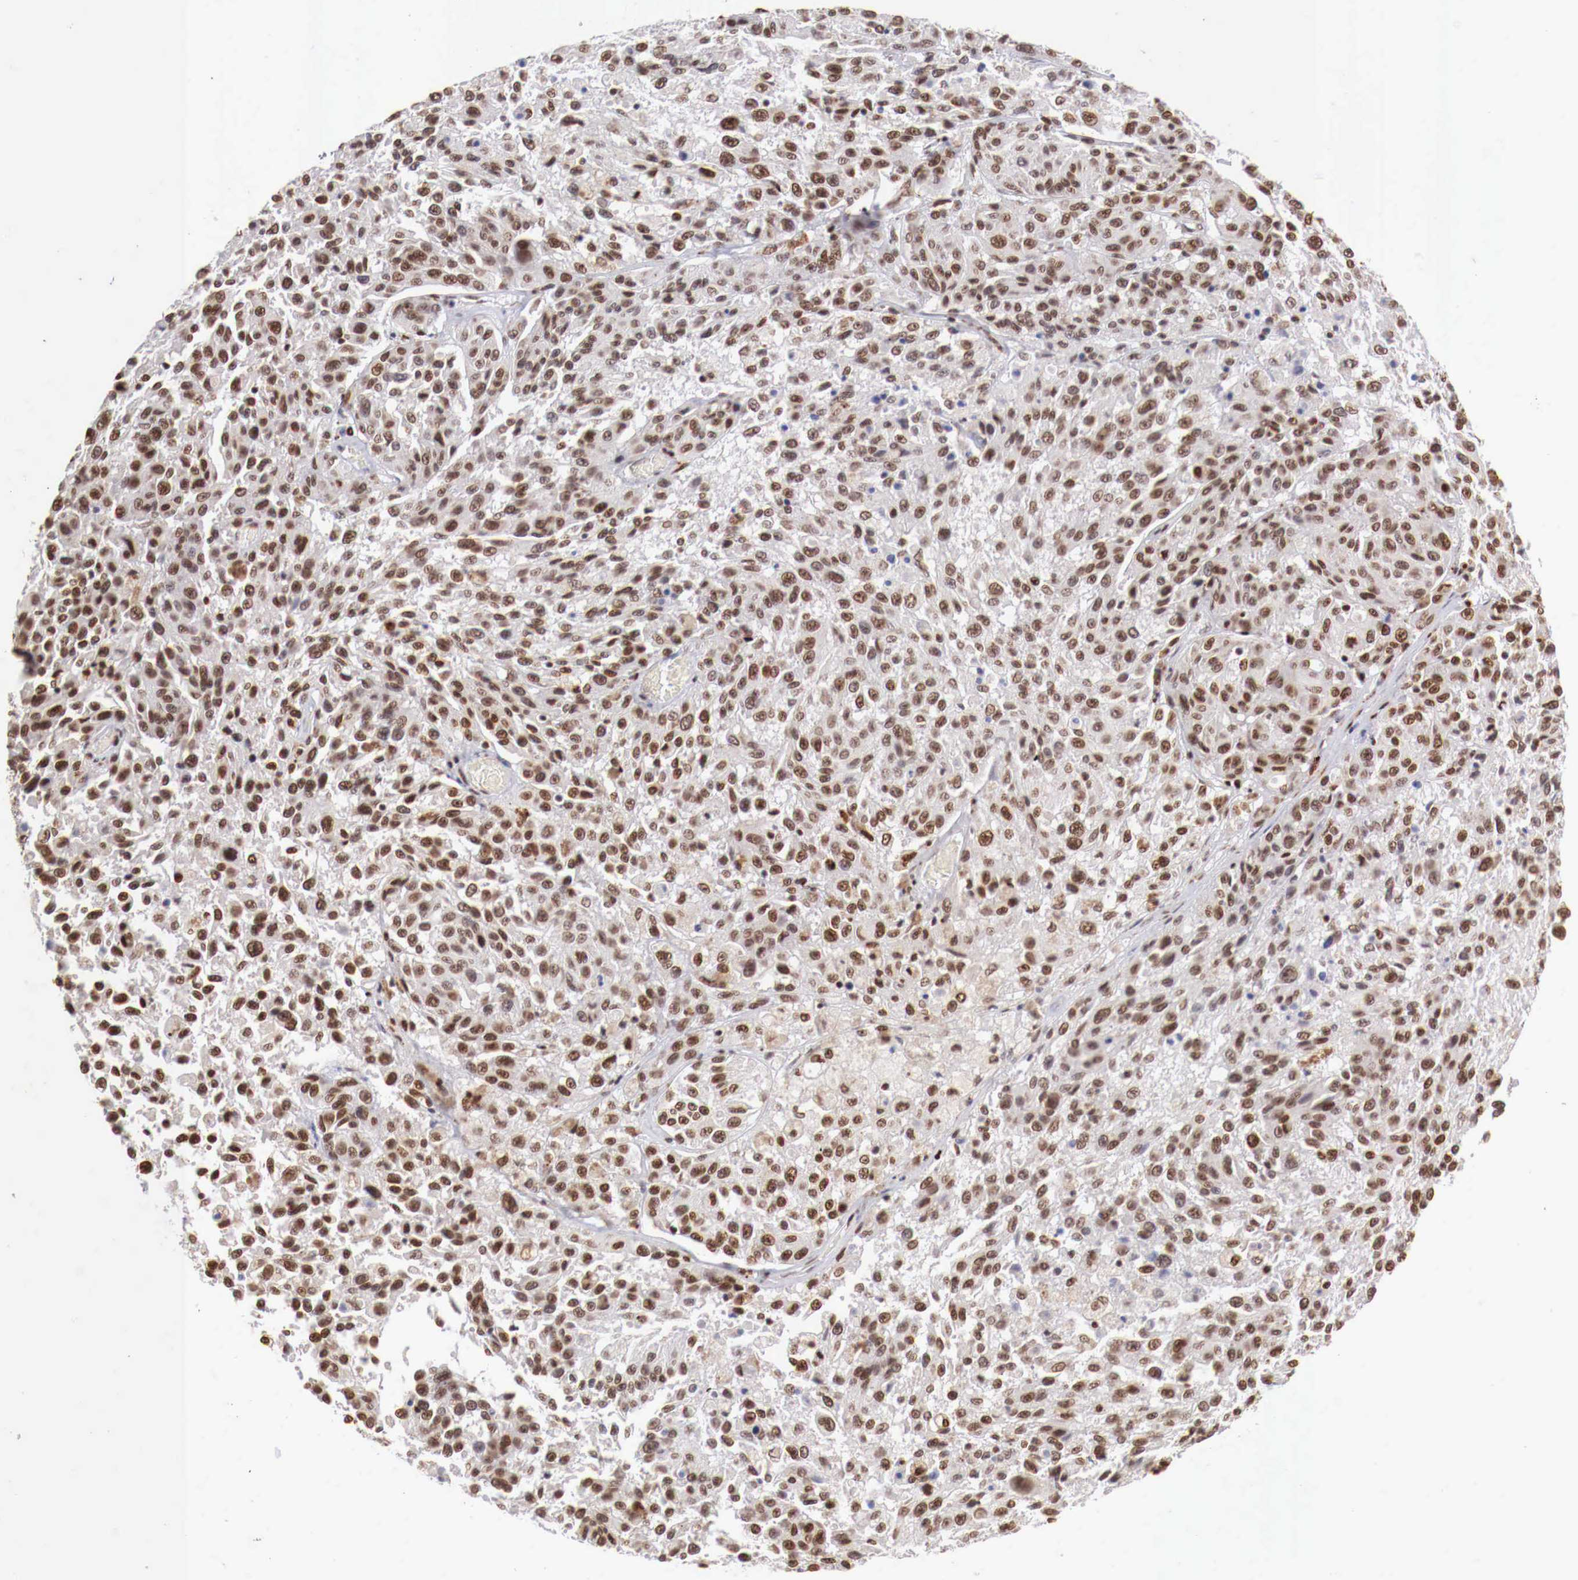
{"staining": {"intensity": "moderate", "quantity": ">75%", "location": "nuclear"}, "tissue": "melanoma", "cell_type": "Tumor cells", "image_type": "cancer", "snomed": [{"axis": "morphology", "description": "Malignant melanoma, NOS"}, {"axis": "topography", "description": "Skin"}], "caption": "Melanoma stained with DAB IHC shows medium levels of moderate nuclear positivity in about >75% of tumor cells.", "gene": "MAX", "patient": {"sex": "female", "age": 77}}